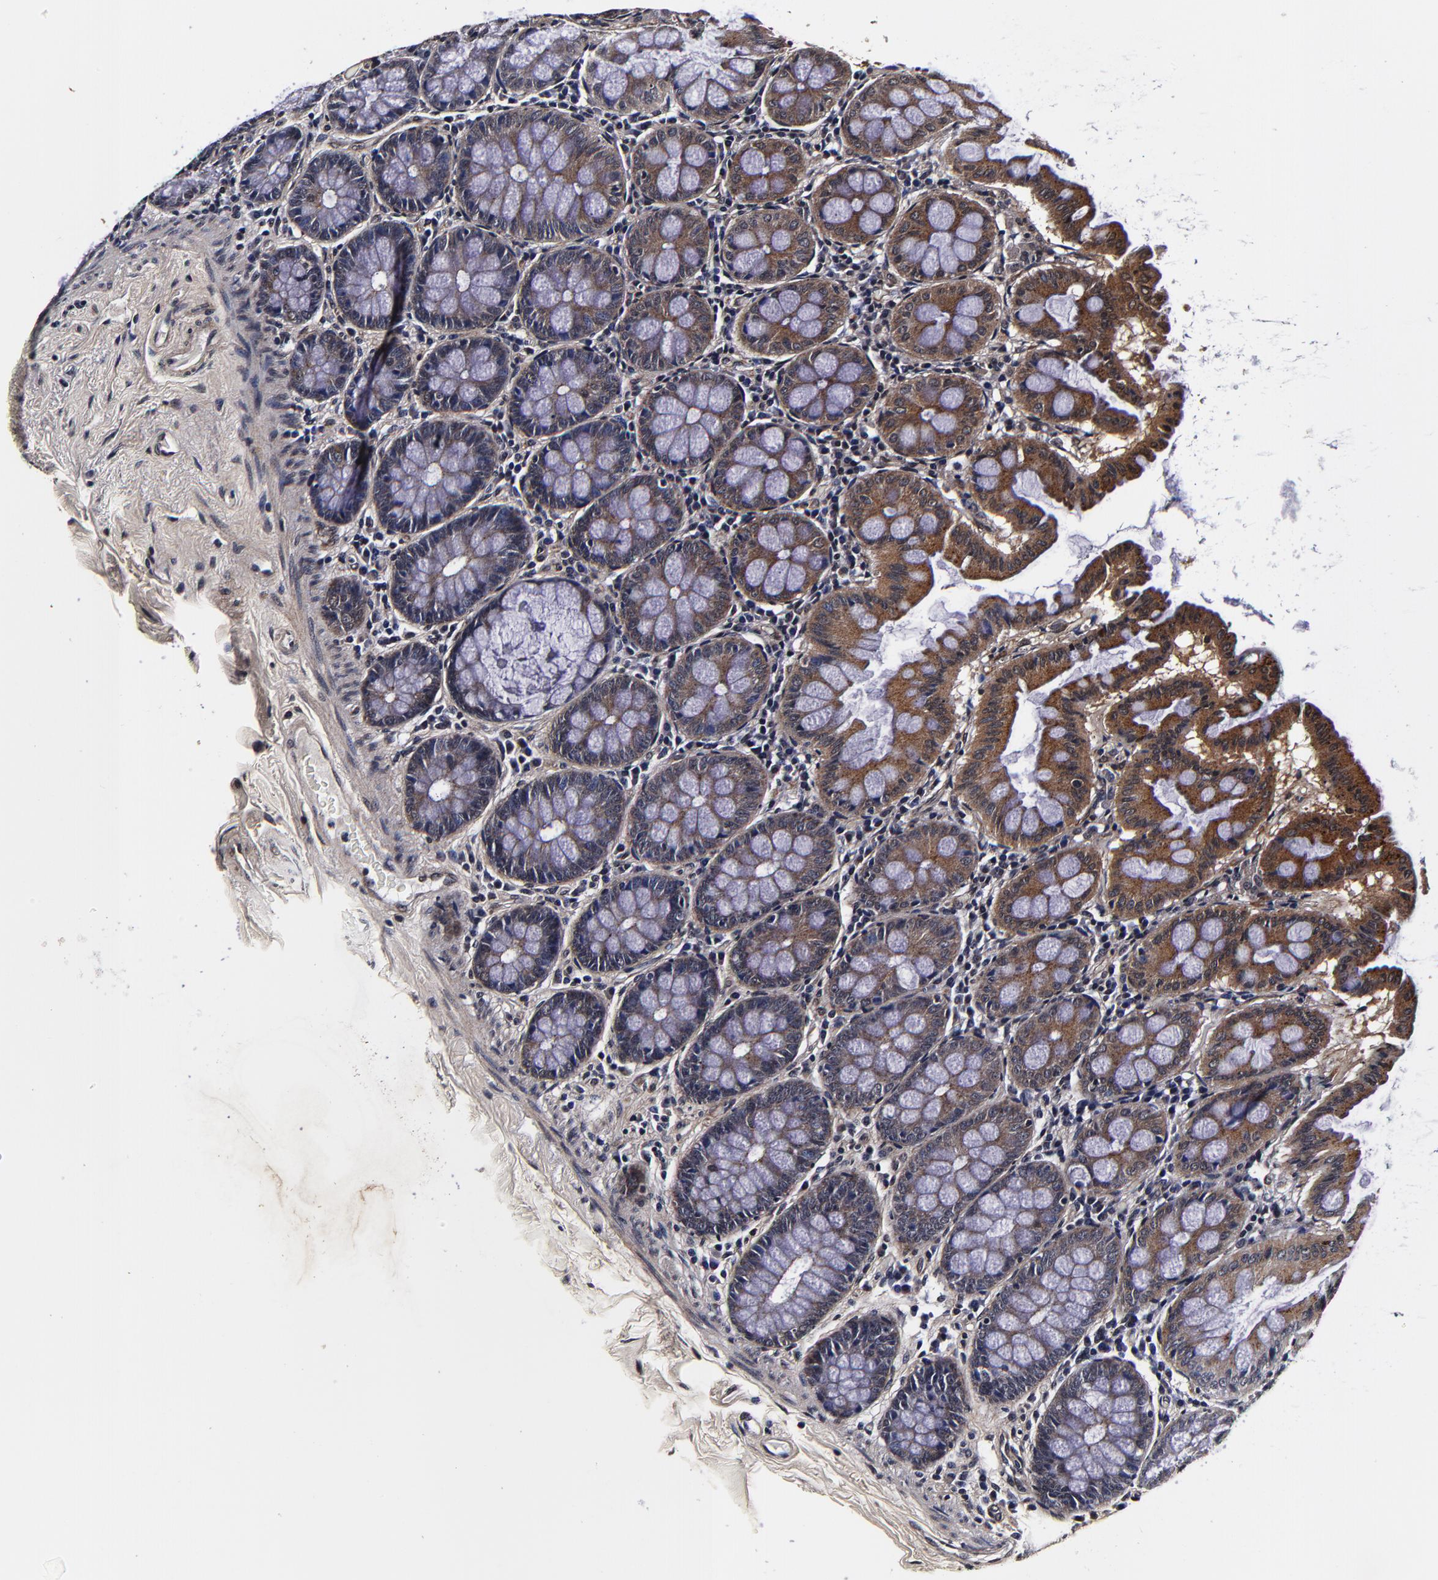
{"staining": {"intensity": "negative", "quantity": "none", "location": "none"}, "tissue": "colon", "cell_type": "Endothelial cells", "image_type": "normal", "snomed": [{"axis": "morphology", "description": "Normal tissue, NOS"}, {"axis": "topography", "description": "Colon"}], "caption": "Immunohistochemistry image of normal colon stained for a protein (brown), which shows no expression in endothelial cells. (DAB (3,3'-diaminobenzidine) IHC with hematoxylin counter stain).", "gene": "MMP15", "patient": {"sex": "female", "age": 61}}